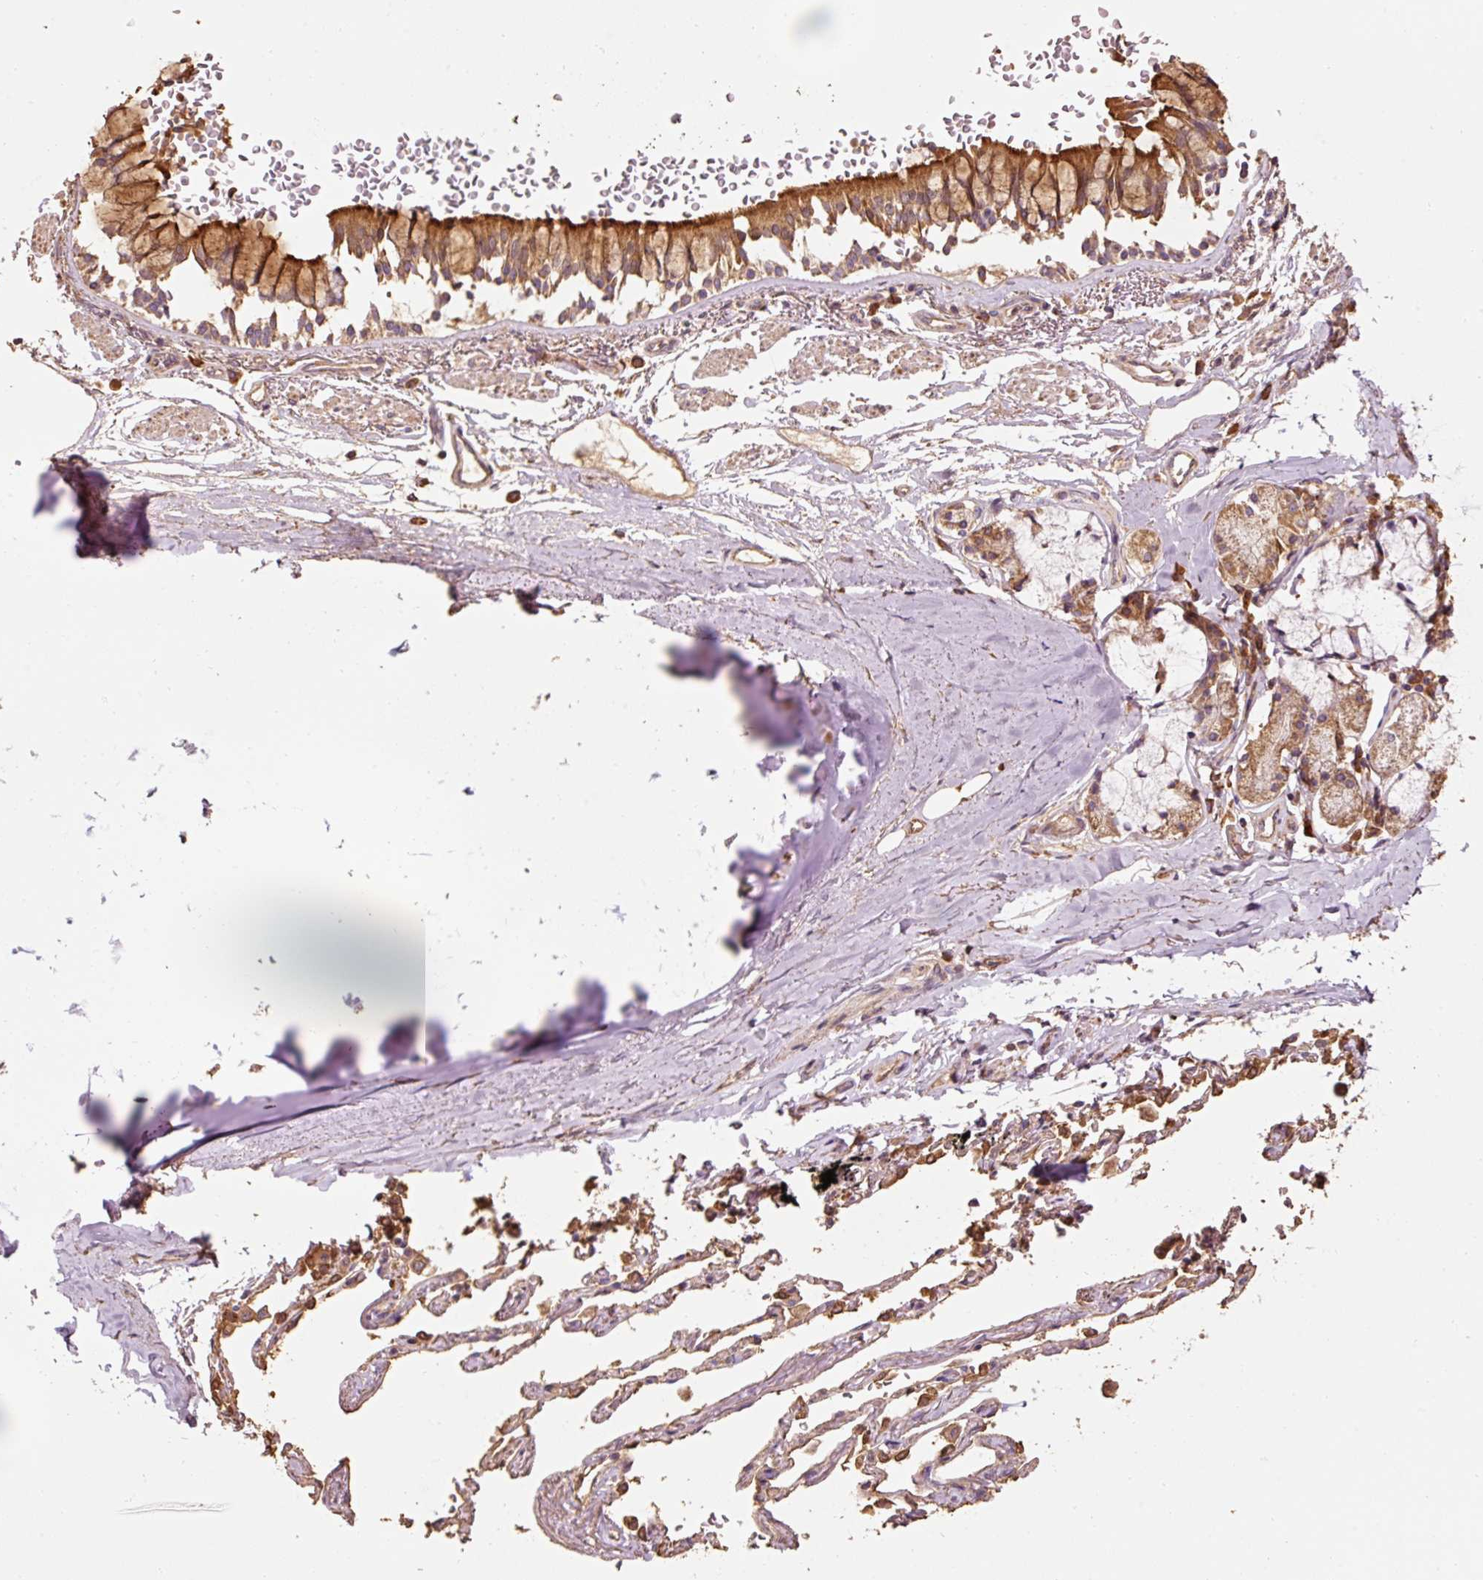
{"staining": {"intensity": "strong", "quantity": ">75%", "location": "cytoplasmic/membranous"}, "tissue": "bronchus", "cell_type": "Respiratory epithelial cells", "image_type": "normal", "snomed": [{"axis": "morphology", "description": "Normal tissue, NOS"}, {"axis": "topography", "description": "Bronchus"}], "caption": "Protein positivity by IHC shows strong cytoplasmic/membranous expression in about >75% of respiratory epithelial cells in unremarkable bronchus.", "gene": "EFHC1", "patient": {"sex": "male", "age": 70}}